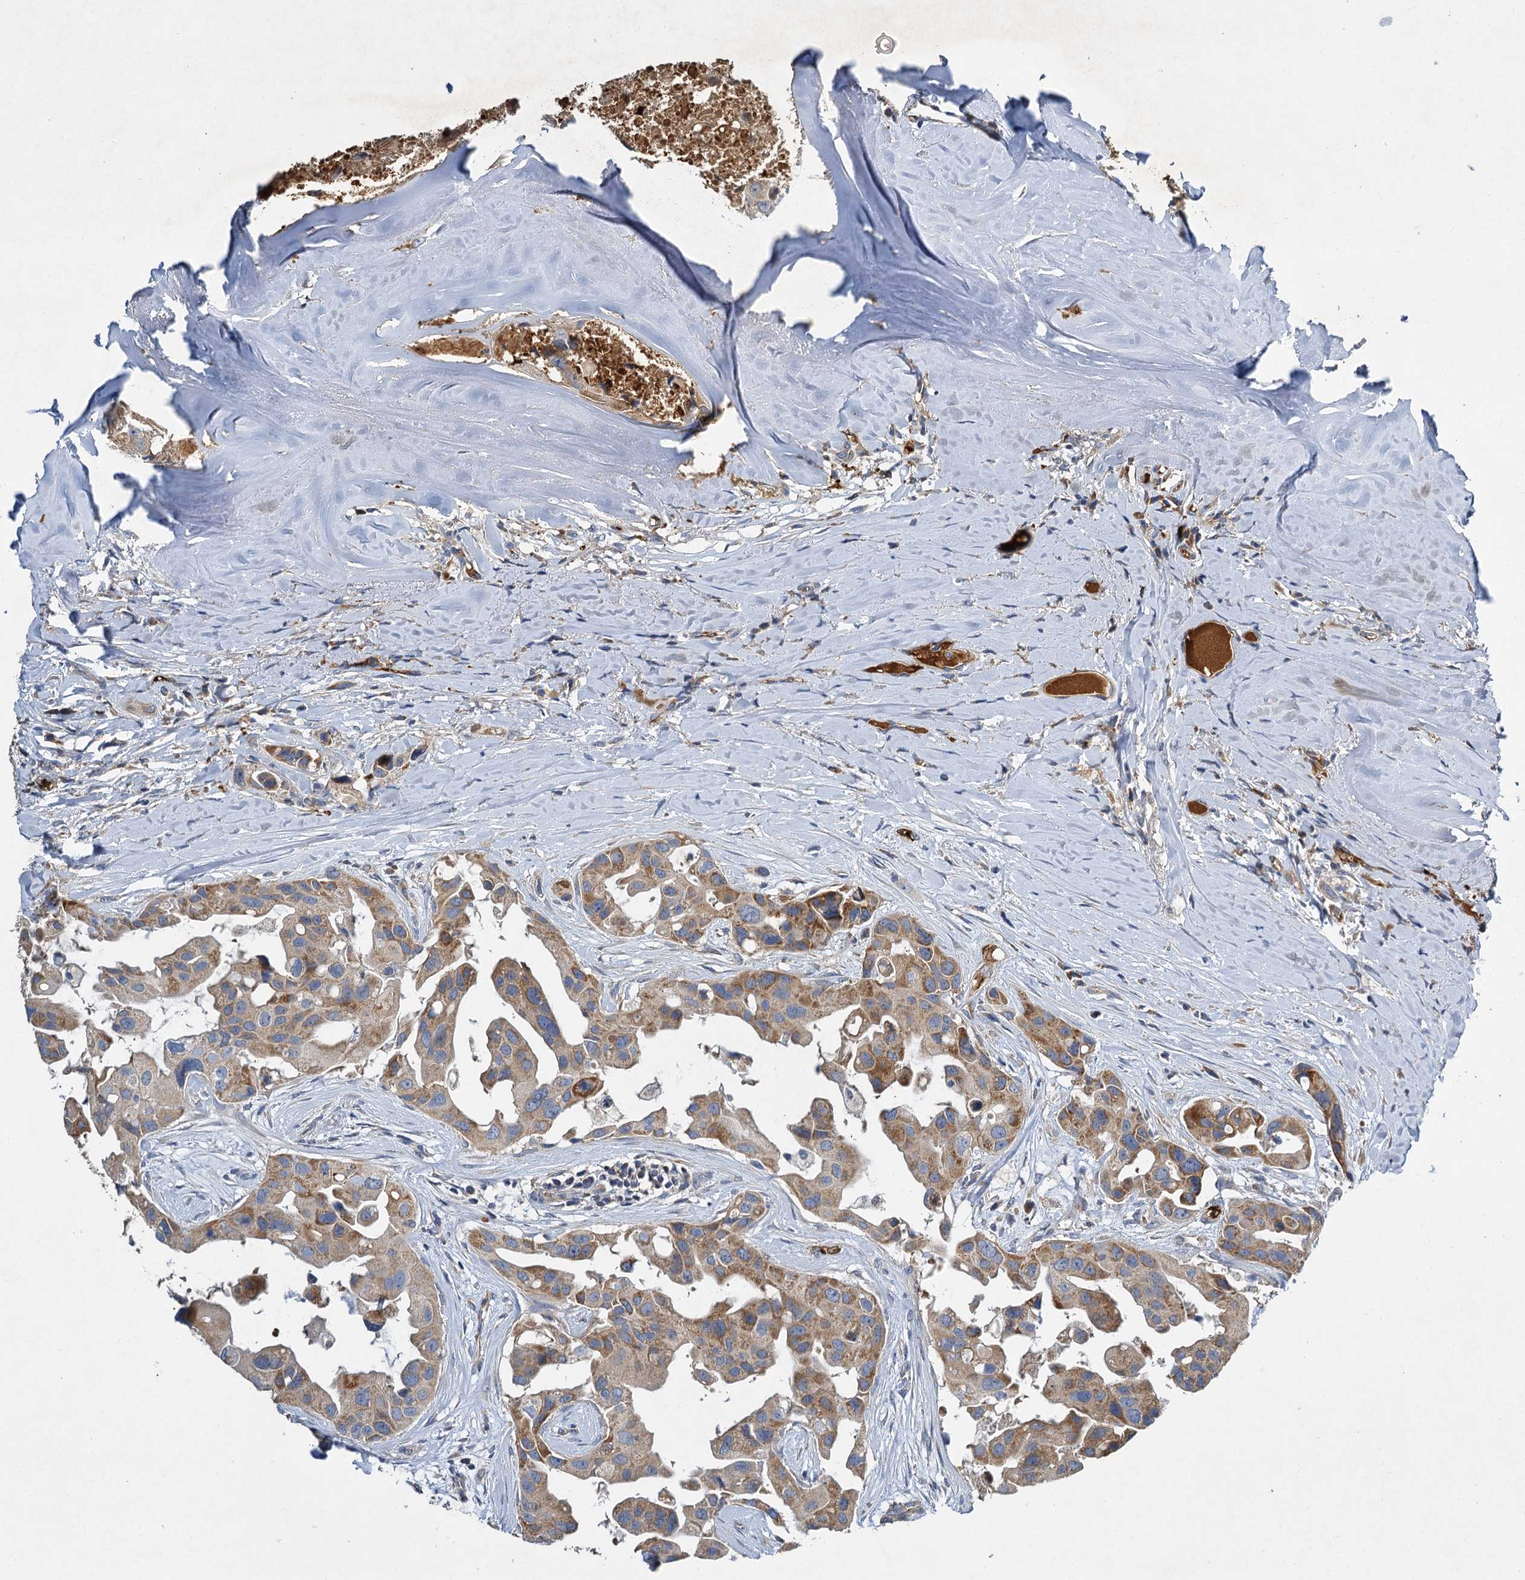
{"staining": {"intensity": "moderate", "quantity": "25%-75%", "location": "cytoplasmic/membranous"}, "tissue": "head and neck cancer", "cell_type": "Tumor cells", "image_type": "cancer", "snomed": [{"axis": "morphology", "description": "Adenocarcinoma, NOS"}, {"axis": "morphology", "description": "Adenocarcinoma, metastatic, NOS"}, {"axis": "topography", "description": "Head-Neck"}], "caption": "High-magnification brightfield microscopy of head and neck cancer stained with DAB (3,3'-diaminobenzidine) (brown) and counterstained with hematoxylin (blue). tumor cells exhibit moderate cytoplasmic/membranous positivity is present in about25%-75% of cells. The staining was performed using DAB, with brown indicating positive protein expression. Nuclei are stained blue with hematoxylin.", "gene": "BCS1L", "patient": {"sex": "male", "age": 75}}